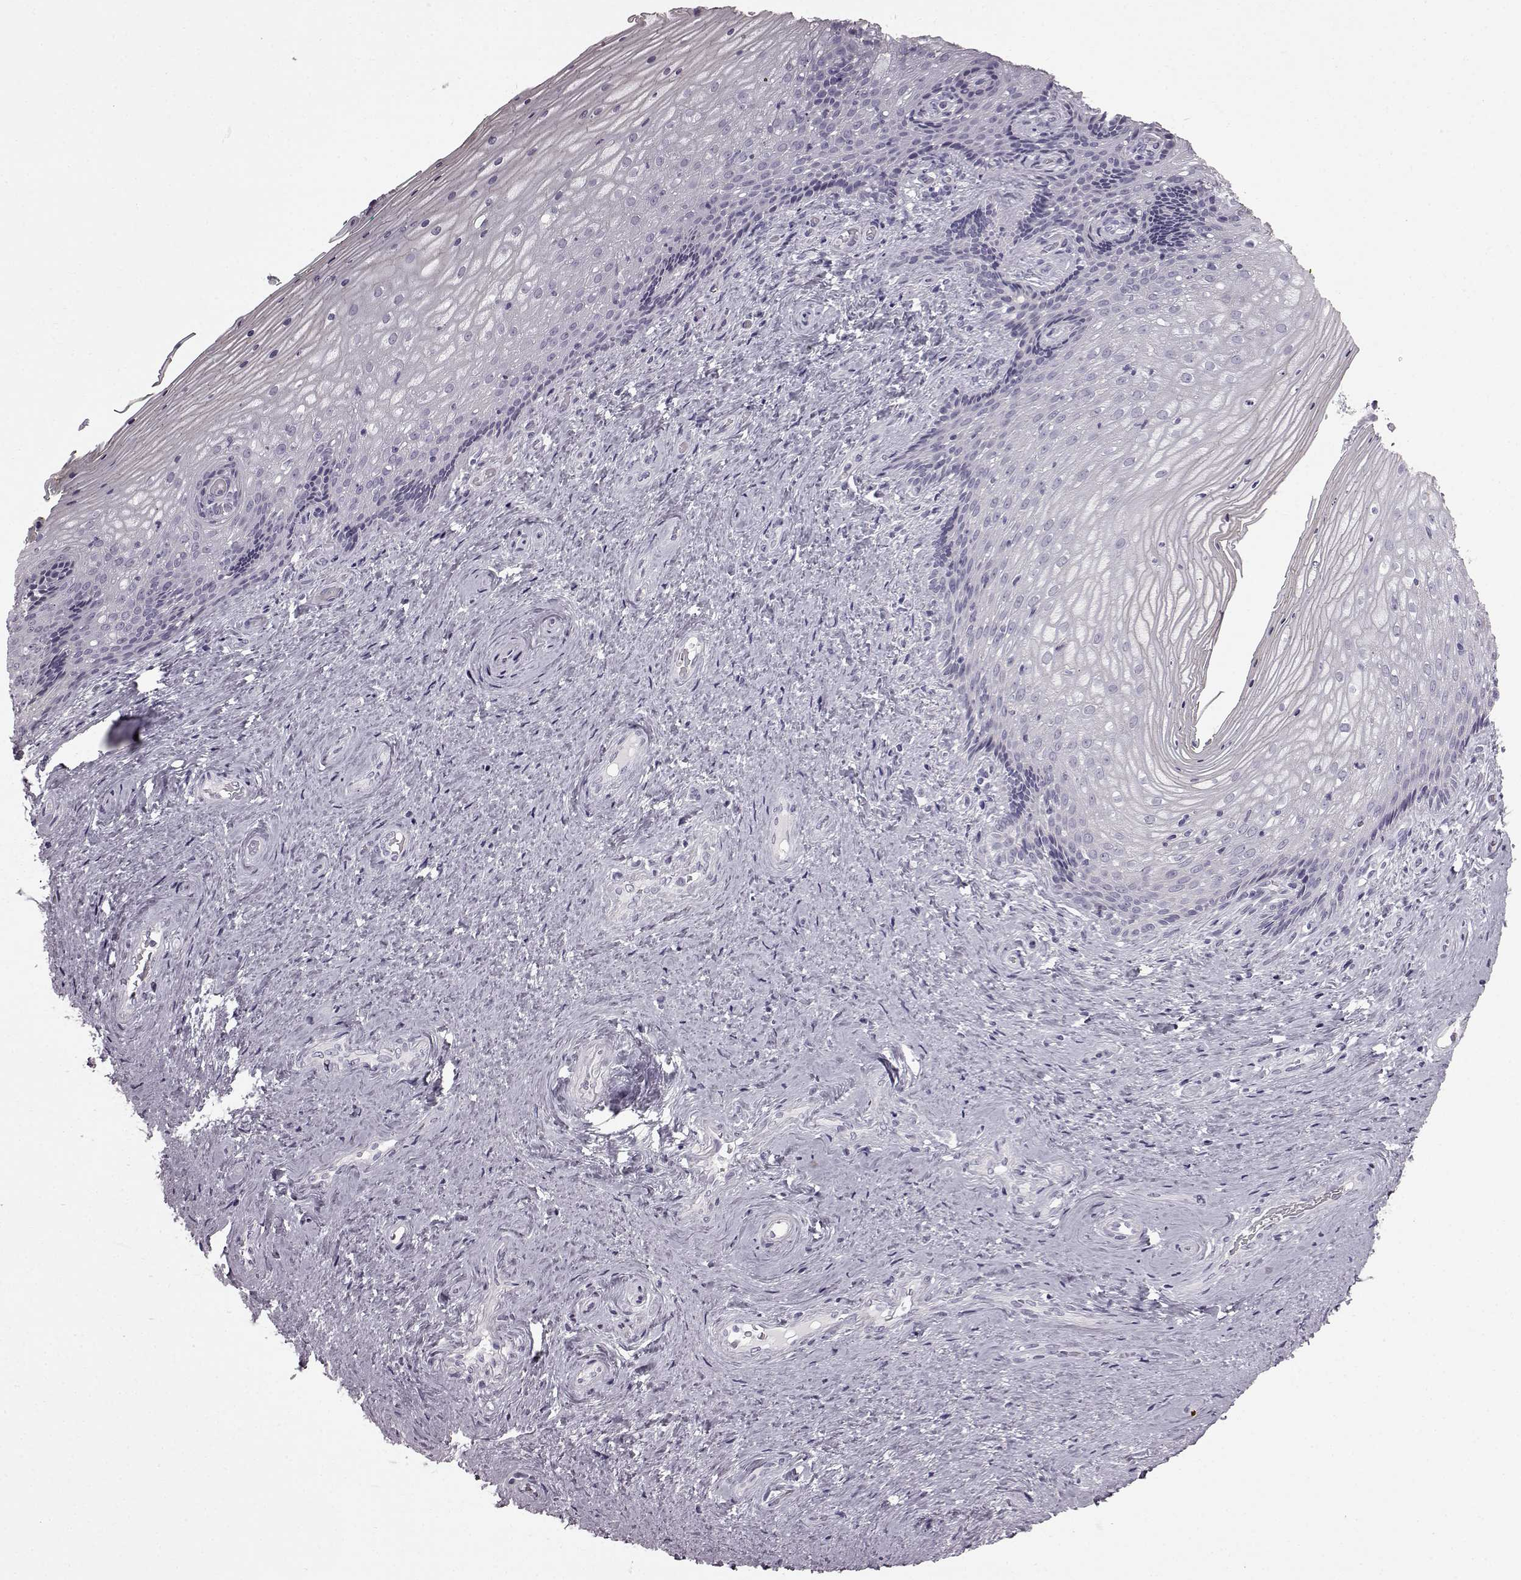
{"staining": {"intensity": "negative", "quantity": "none", "location": "none"}, "tissue": "vagina", "cell_type": "Squamous epithelial cells", "image_type": "normal", "snomed": [{"axis": "morphology", "description": "Normal tissue, NOS"}, {"axis": "topography", "description": "Vagina"}], "caption": "An IHC photomicrograph of normal vagina is shown. There is no staining in squamous epithelial cells of vagina.", "gene": "SLC28A2", "patient": {"sex": "female", "age": 45}}